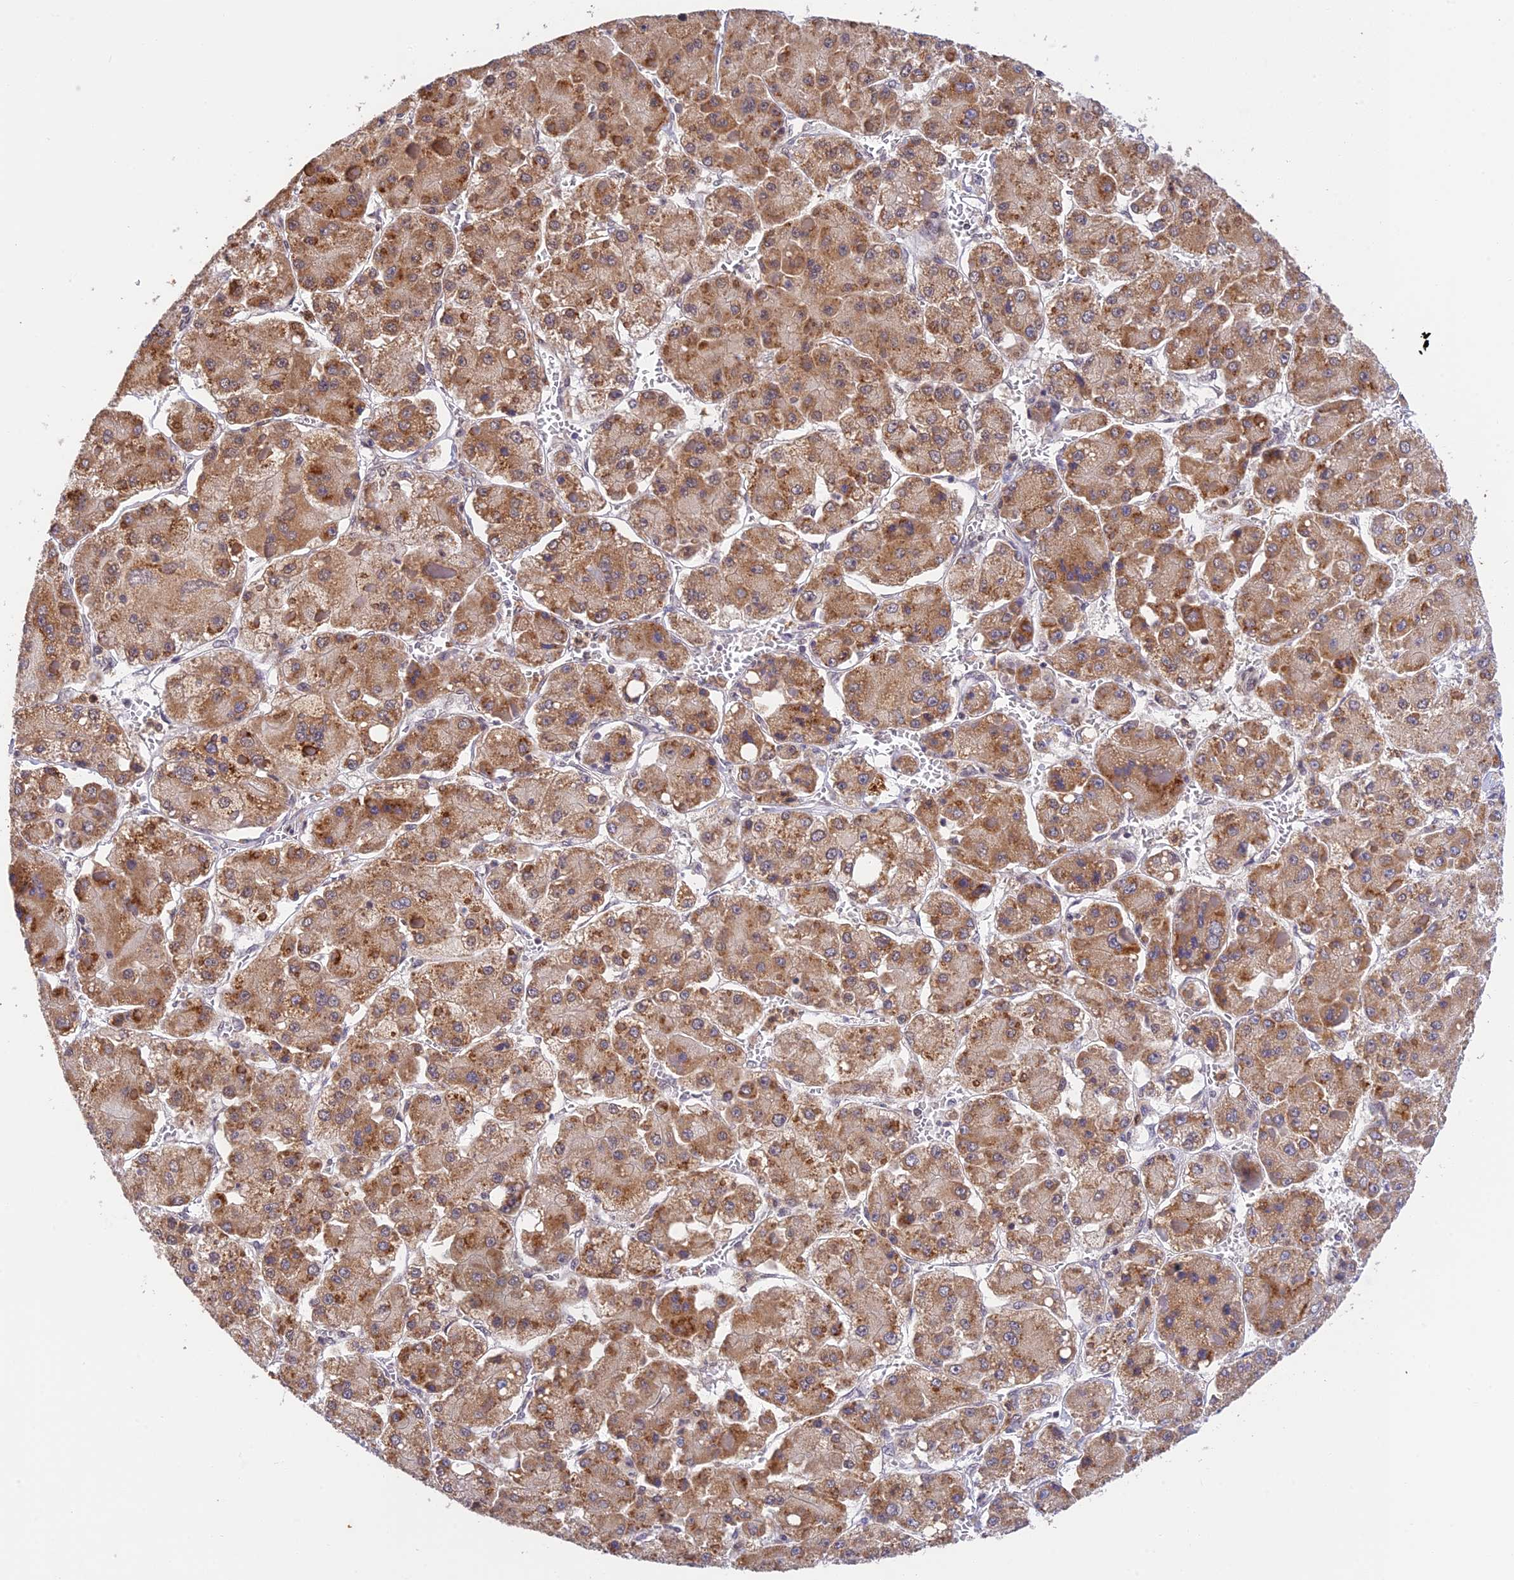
{"staining": {"intensity": "moderate", "quantity": ">75%", "location": "cytoplasmic/membranous"}, "tissue": "liver cancer", "cell_type": "Tumor cells", "image_type": "cancer", "snomed": [{"axis": "morphology", "description": "Carcinoma, Hepatocellular, NOS"}, {"axis": "topography", "description": "Liver"}], "caption": "An immunohistochemistry (IHC) histopathology image of neoplastic tissue is shown. Protein staining in brown shows moderate cytoplasmic/membranous positivity in liver cancer within tumor cells.", "gene": "PEX16", "patient": {"sex": "female", "age": 73}}